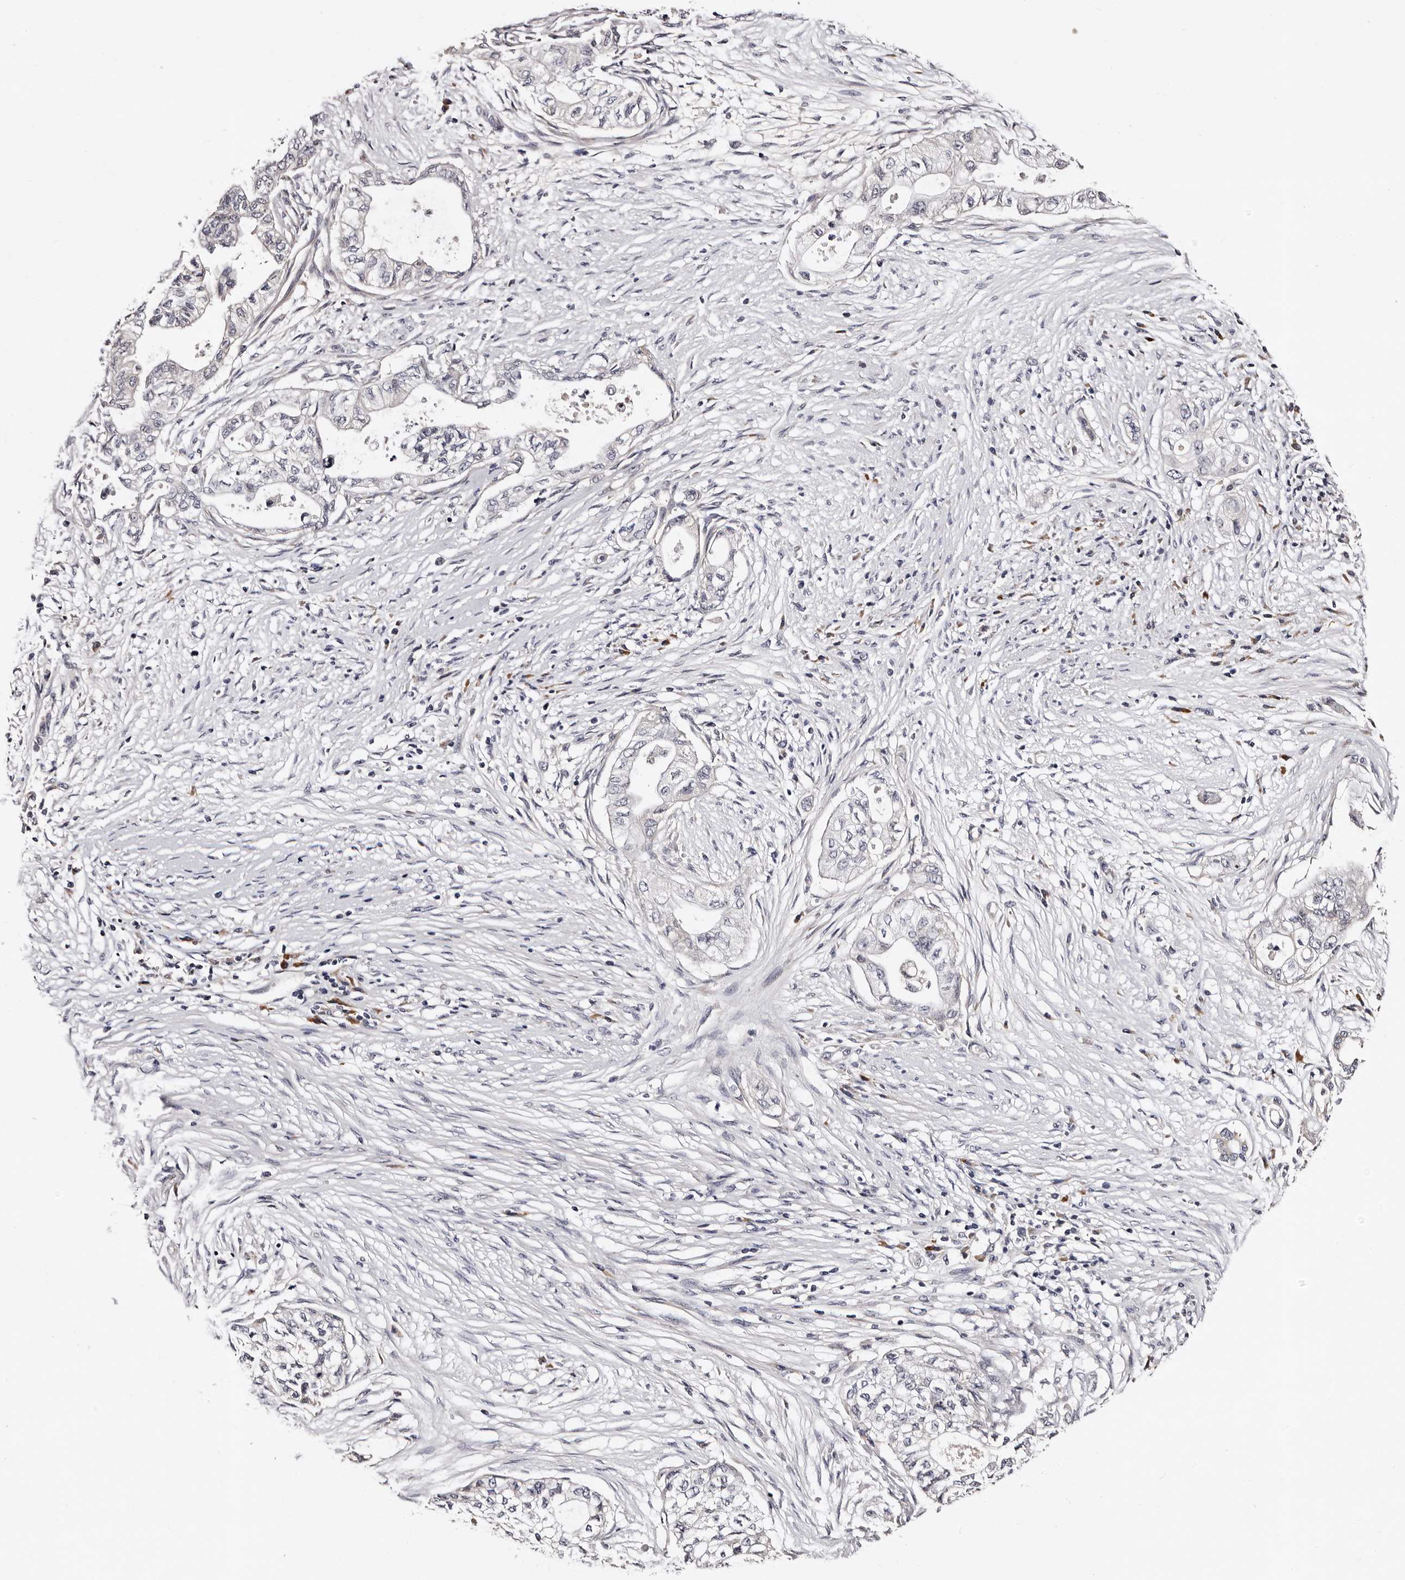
{"staining": {"intensity": "negative", "quantity": "none", "location": "none"}, "tissue": "pancreatic cancer", "cell_type": "Tumor cells", "image_type": "cancer", "snomed": [{"axis": "morphology", "description": "Adenocarcinoma, NOS"}, {"axis": "topography", "description": "Pancreas"}], "caption": "The micrograph reveals no staining of tumor cells in pancreatic cancer.", "gene": "TAF4B", "patient": {"sex": "male", "age": 72}}